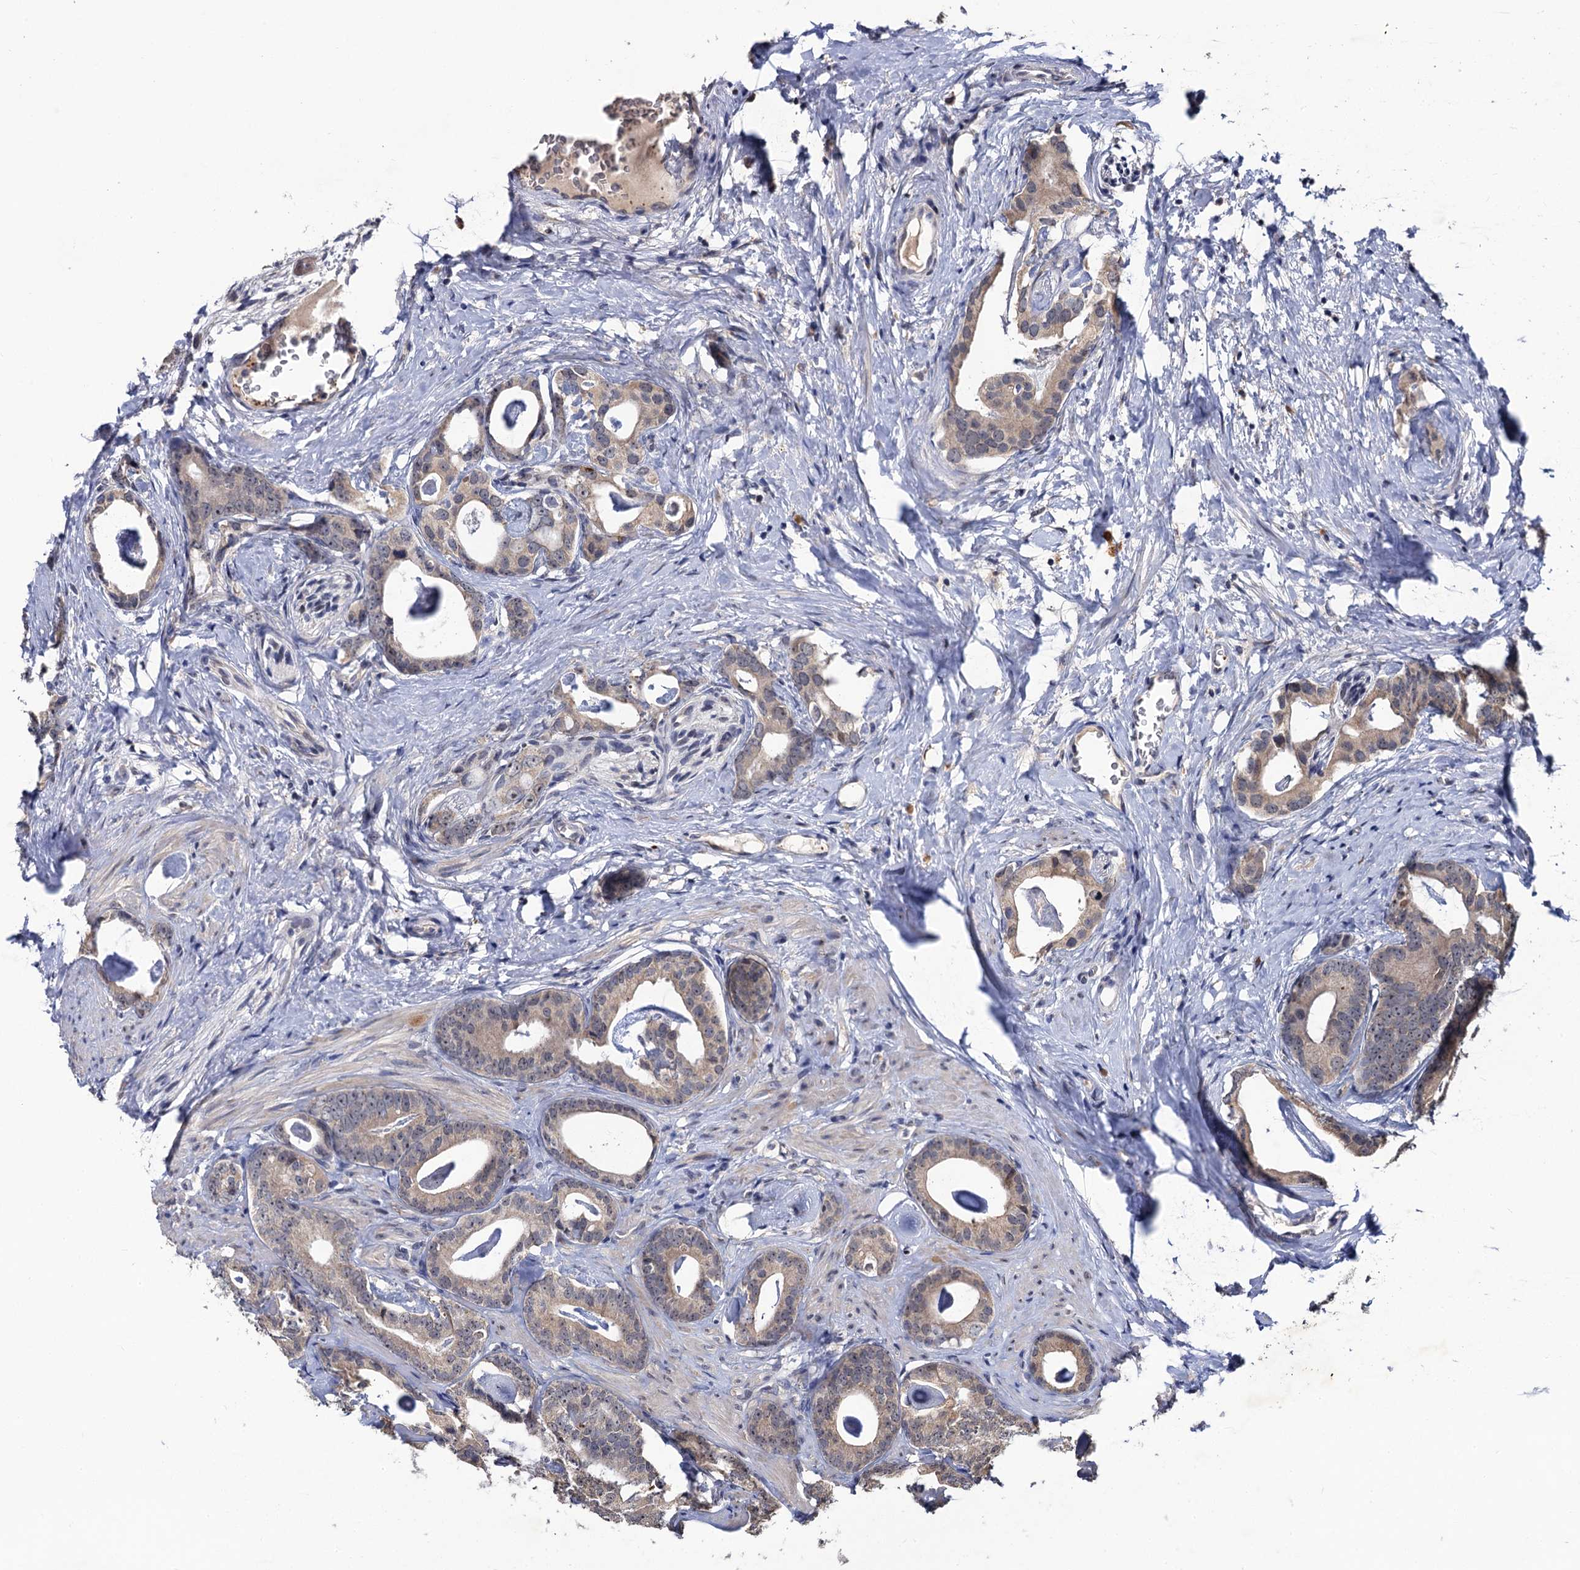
{"staining": {"intensity": "weak", "quantity": ">75%", "location": "cytoplasmic/membranous"}, "tissue": "prostate cancer", "cell_type": "Tumor cells", "image_type": "cancer", "snomed": [{"axis": "morphology", "description": "Adenocarcinoma, Low grade"}, {"axis": "topography", "description": "Prostate"}], "caption": "An immunohistochemistry (IHC) image of neoplastic tissue is shown. Protein staining in brown highlights weak cytoplasmic/membranous positivity in prostate cancer (low-grade adenocarcinoma) within tumor cells.", "gene": "LRRC63", "patient": {"sex": "male", "age": 63}}